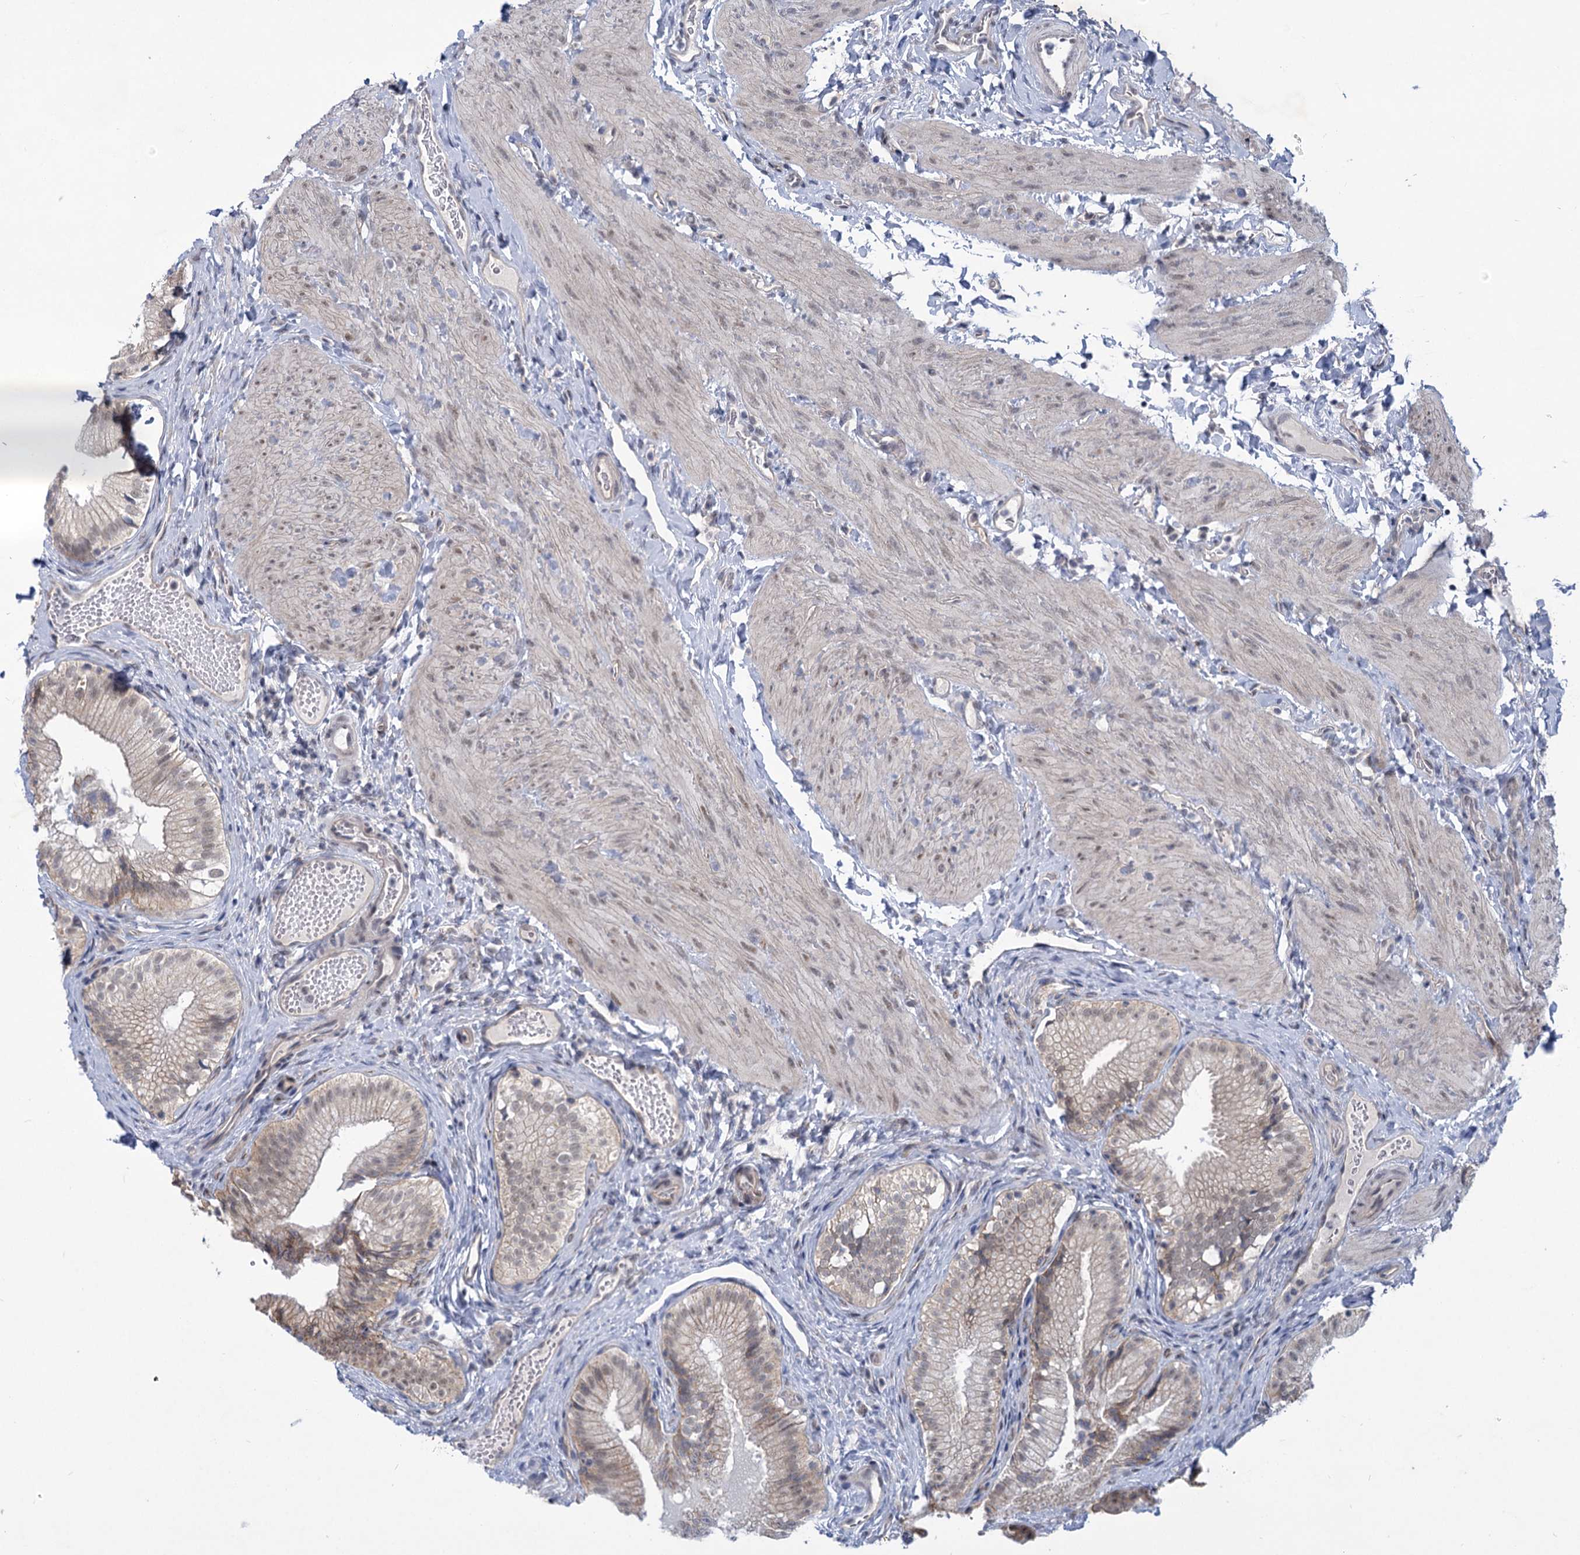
{"staining": {"intensity": "weak", "quantity": "25%-75%", "location": "cytoplasmic/membranous"}, "tissue": "gallbladder", "cell_type": "Glandular cells", "image_type": "normal", "snomed": [{"axis": "morphology", "description": "Normal tissue, NOS"}, {"axis": "topography", "description": "Gallbladder"}], "caption": "Protein staining reveals weak cytoplasmic/membranous staining in about 25%-75% of glandular cells in unremarkable gallbladder. (DAB IHC, brown staining for protein, blue staining for nuclei).", "gene": "MBLAC2", "patient": {"sex": "female", "age": 30}}